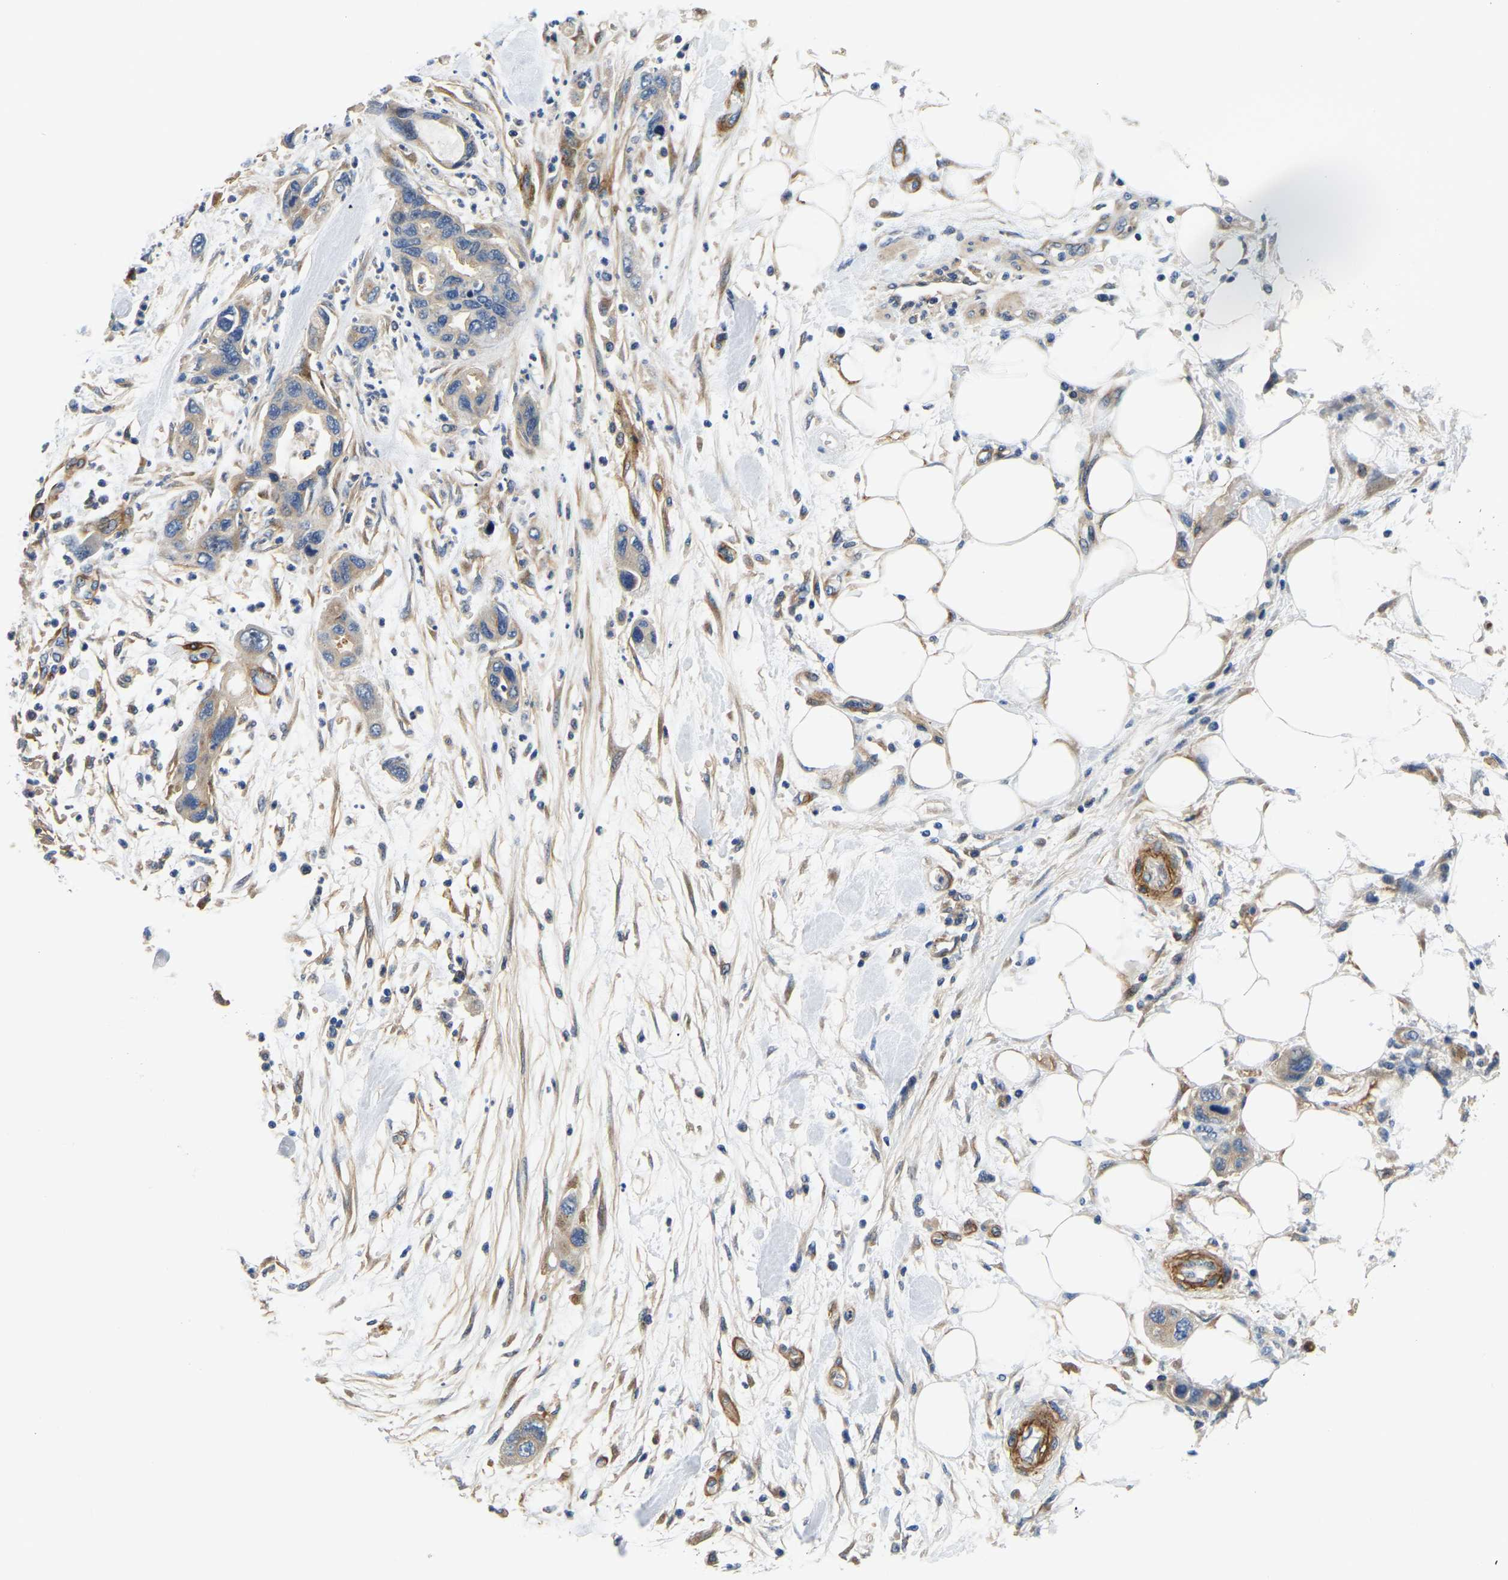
{"staining": {"intensity": "weak", "quantity": "<25%", "location": "cytoplasmic/membranous"}, "tissue": "pancreatic cancer", "cell_type": "Tumor cells", "image_type": "cancer", "snomed": [{"axis": "morphology", "description": "Normal tissue, NOS"}, {"axis": "morphology", "description": "Adenocarcinoma, NOS"}, {"axis": "topography", "description": "Pancreas"}], "caption": "Immunohistochemistry (IHC) of human pancreatic cancer (adenocarcinoma) exhibits no staining in tumor cells.", "gene": "LIAS", "patient": {"sex": "female", "age": 71}}